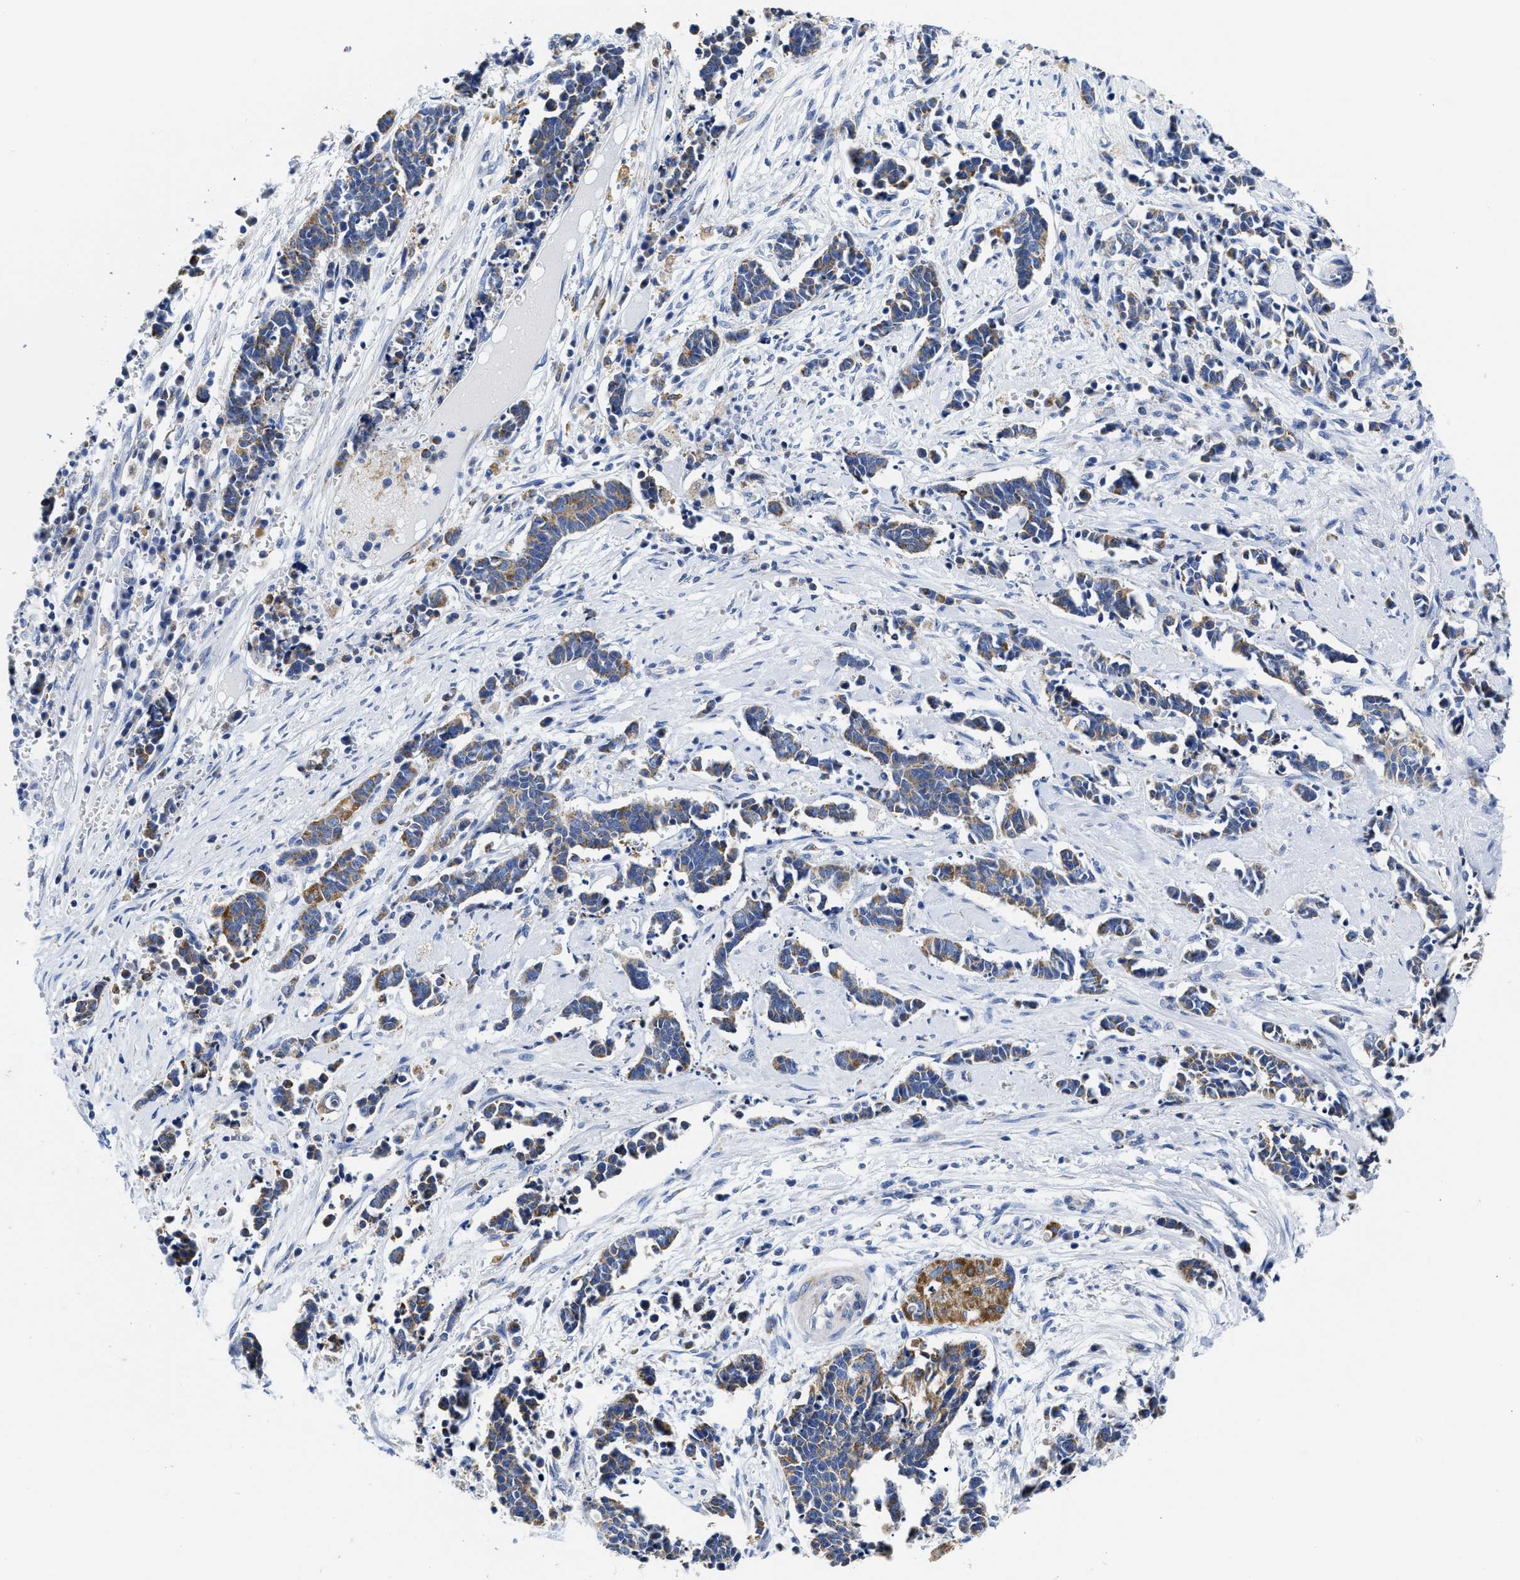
{"staining": {"intensity": "moderate", "quantity": ">75%", "location": "cytoplasmic/membranous"}, "tissue": "cervical cancer", "cell_type": "Tumor cells", "image_type": "cancer", "snomed": [{"axis": "morphology", "description": "Squamous cell carcinoma, NOS"}, {"axis": "topography", "description": "Cervix"}], "caption": "The photomicrograph demonstrates a brown stain indicating the presence of a protein in the cytoplasmic/membranous of tumor cells in cervical cancer. (DAB (3,3'-diaminobenzidine) IHC with brightfield microscopy, high magnification).", "gene": "TBRG4", "patient": {"sex": "female", "age": 35}}